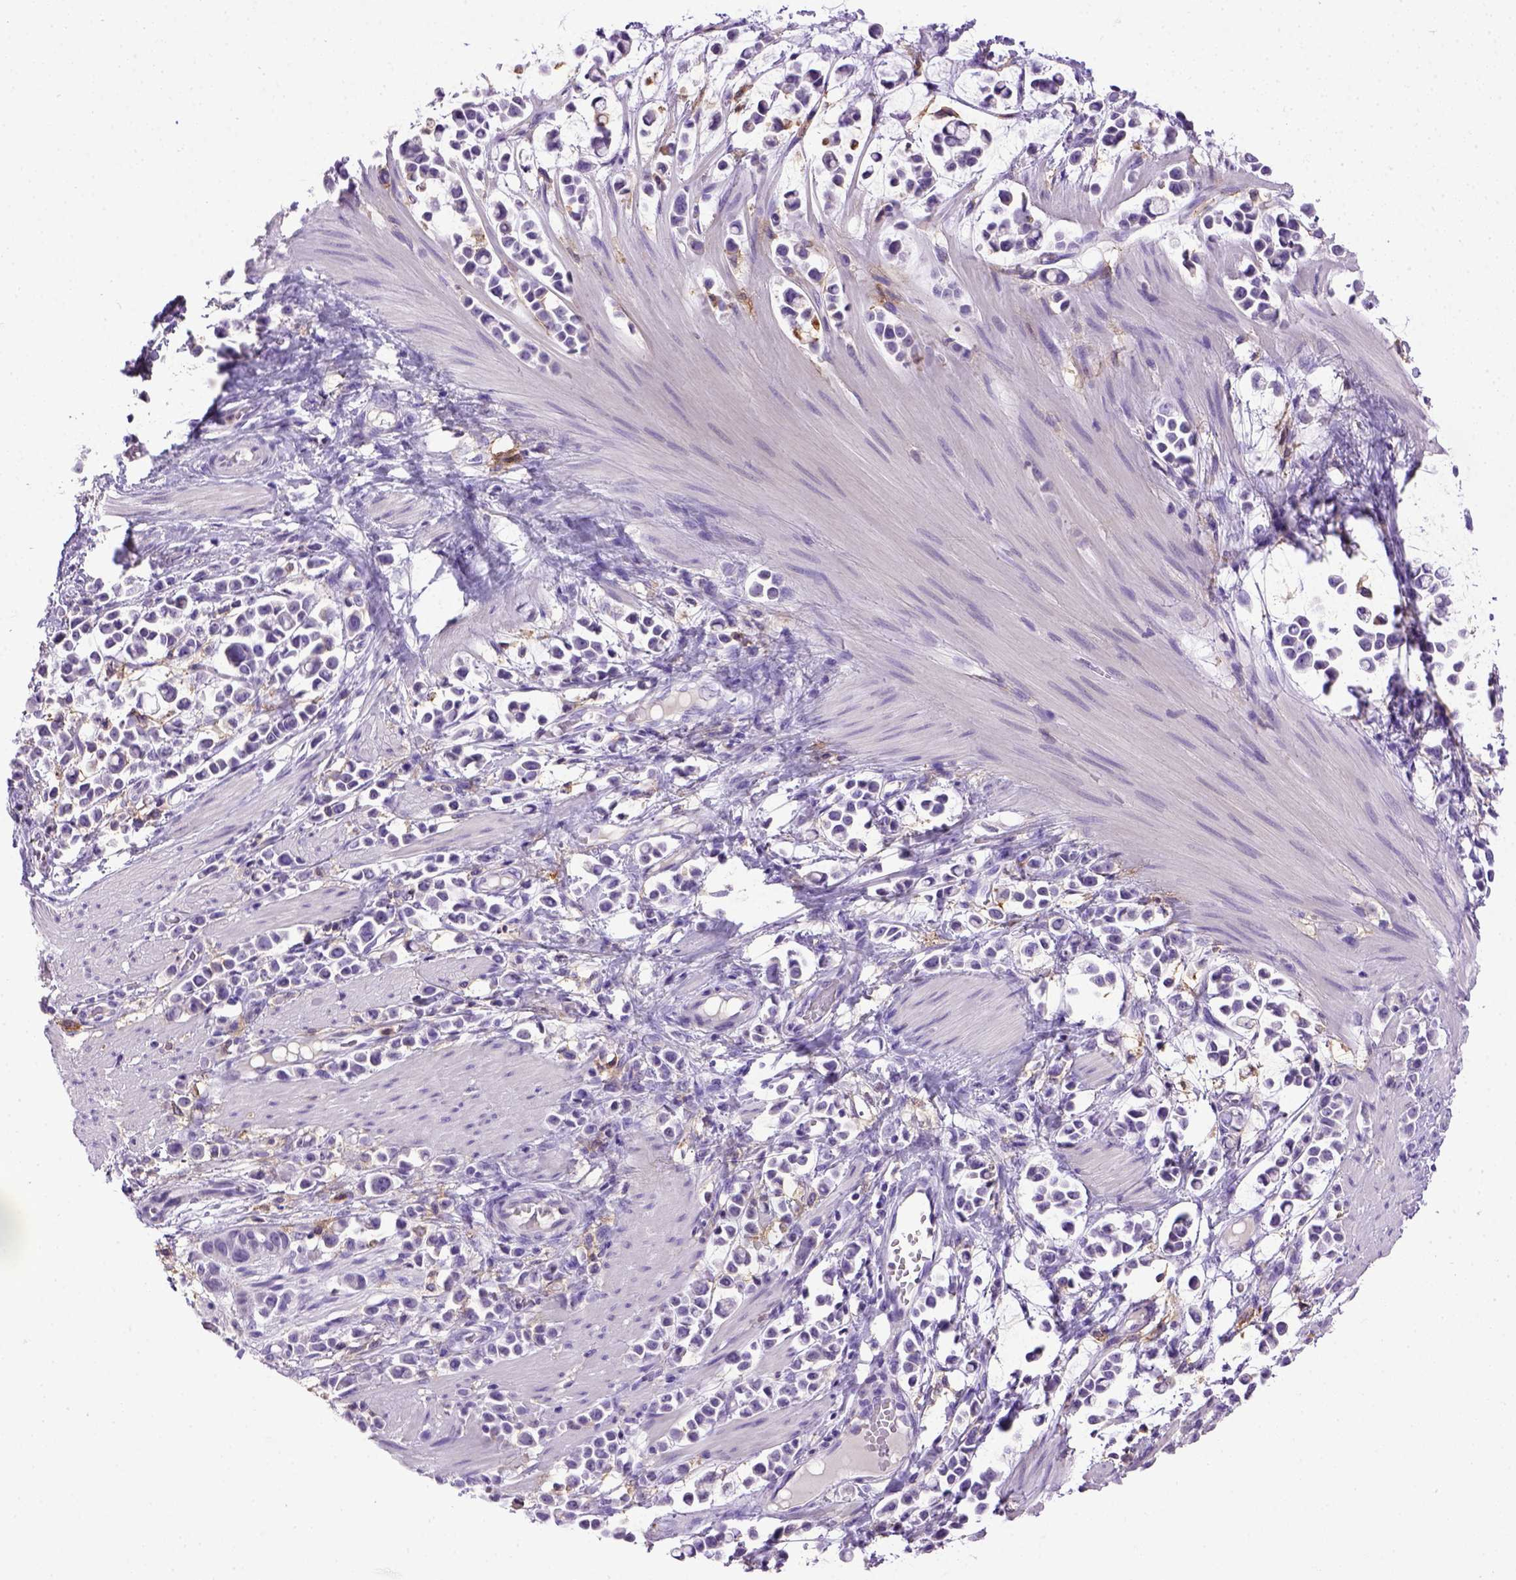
{"staining": {"intensity": "negative", "quantity": "none", "location": "none"}, "tissue": "stomach cancer", "cell_type": "Tumor cells", "image_type": "cancer", "snomed": [{"axis": "morphology", "description": "Adenocarcinoma, NOS"}, {"axis": "topography", "description": "Stomach"}], "caption": "IHC image of neoplastic tissue: human stomach adenocarcinoma stained with DAB reveals no significant protein staining in tumor cells.", "gene": "ITGAX", "patient": {"sex": "male", "age": 82}}